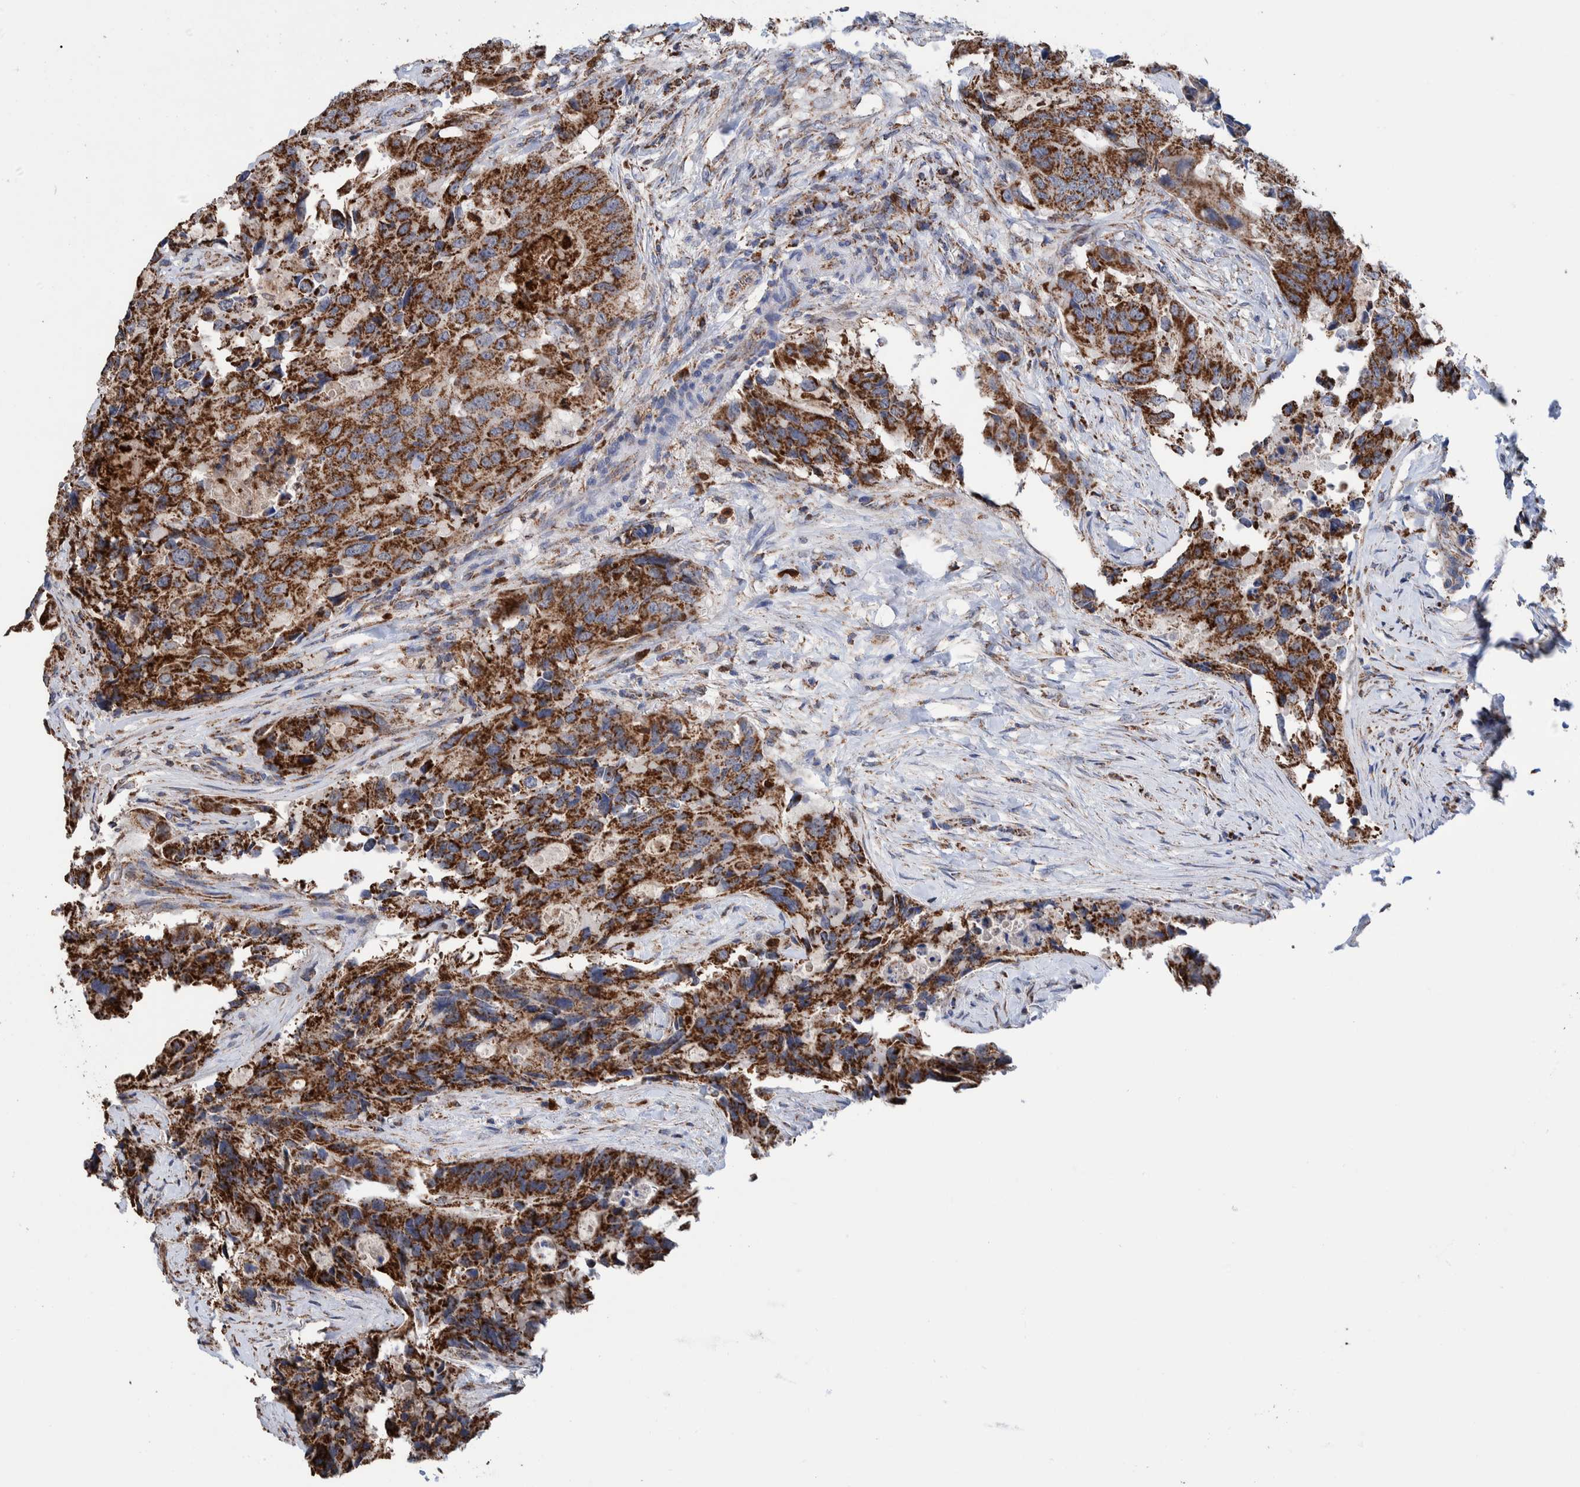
{"staining": {"intensity": "strong", "quantity": ">75%", "location": "cytoplasmic/membranous"}, "tissue": "colorectal cancer", "cell_type": "Tumor cells", "image_type": "cancer", "snomed": [{"axis": "morphology", "description": "Adenocarcinoma, NOS"}, {"axis": "topography", "description": "Colon"}], "caption": "Immunohistochemical staining of human colorectal cancer (adenocarcinoma) displays high levels of strong cytoplasmic/membranous staining in approximately >75% of tumor cells.", "gene": "DECR1", "patient": {"sex": "male", "age": 71}}